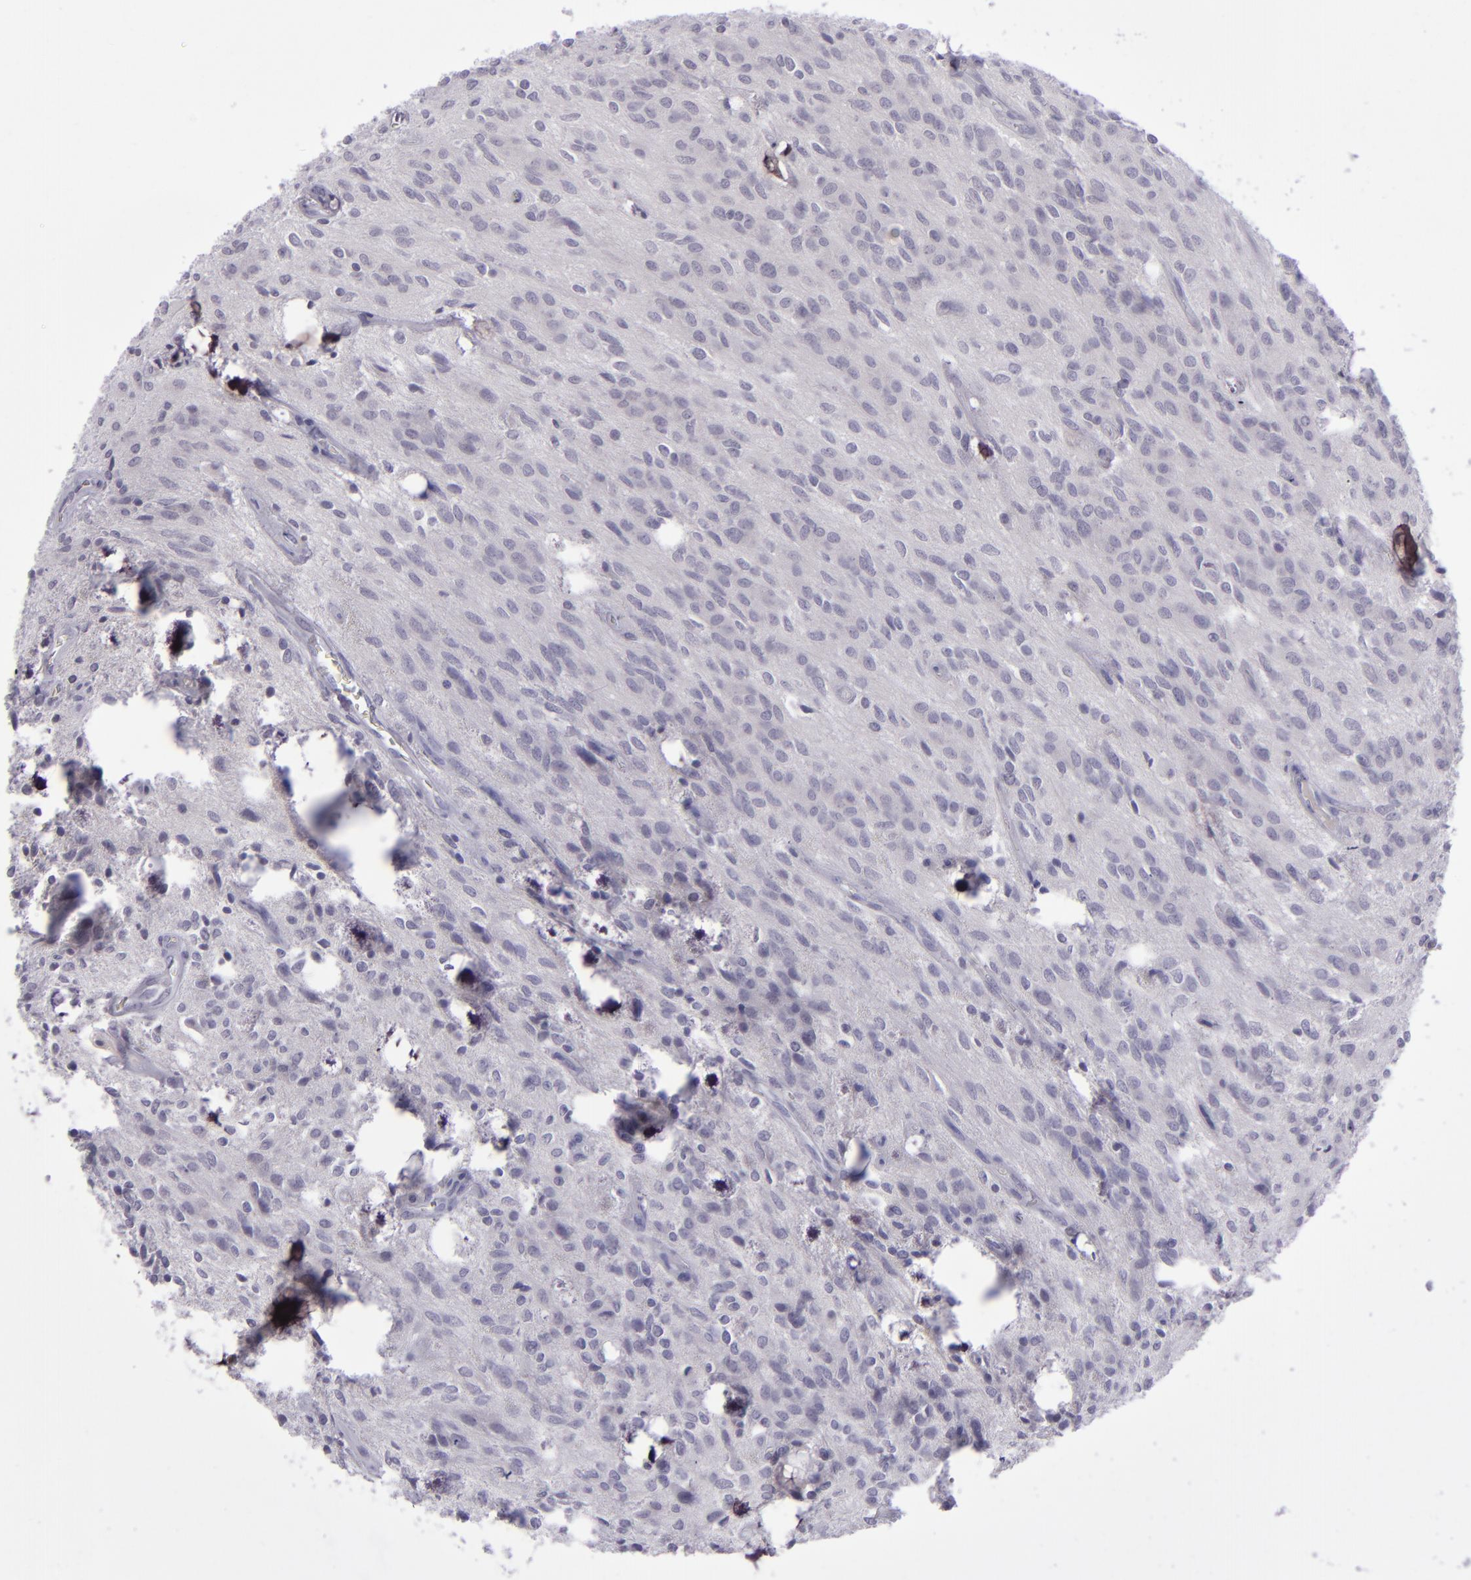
{"staining": {"intensity": "negative", "quantity": "none", "location": "none"}, "tissue": "glioma", "cell_type": "Tumor cells", "image_type": "cancer", "snomed": [{"axis": "morphology", "description": "Glioma, malignant, Low grade"}, {"axis": "topography", "description": "Brain"}], "caption": "This is an immunohistochemistry histopathology image of human glioma. There is no staining in tumor cells.", "gene": "POU2F2", "patient": {"sex": "female", "age": 15}}